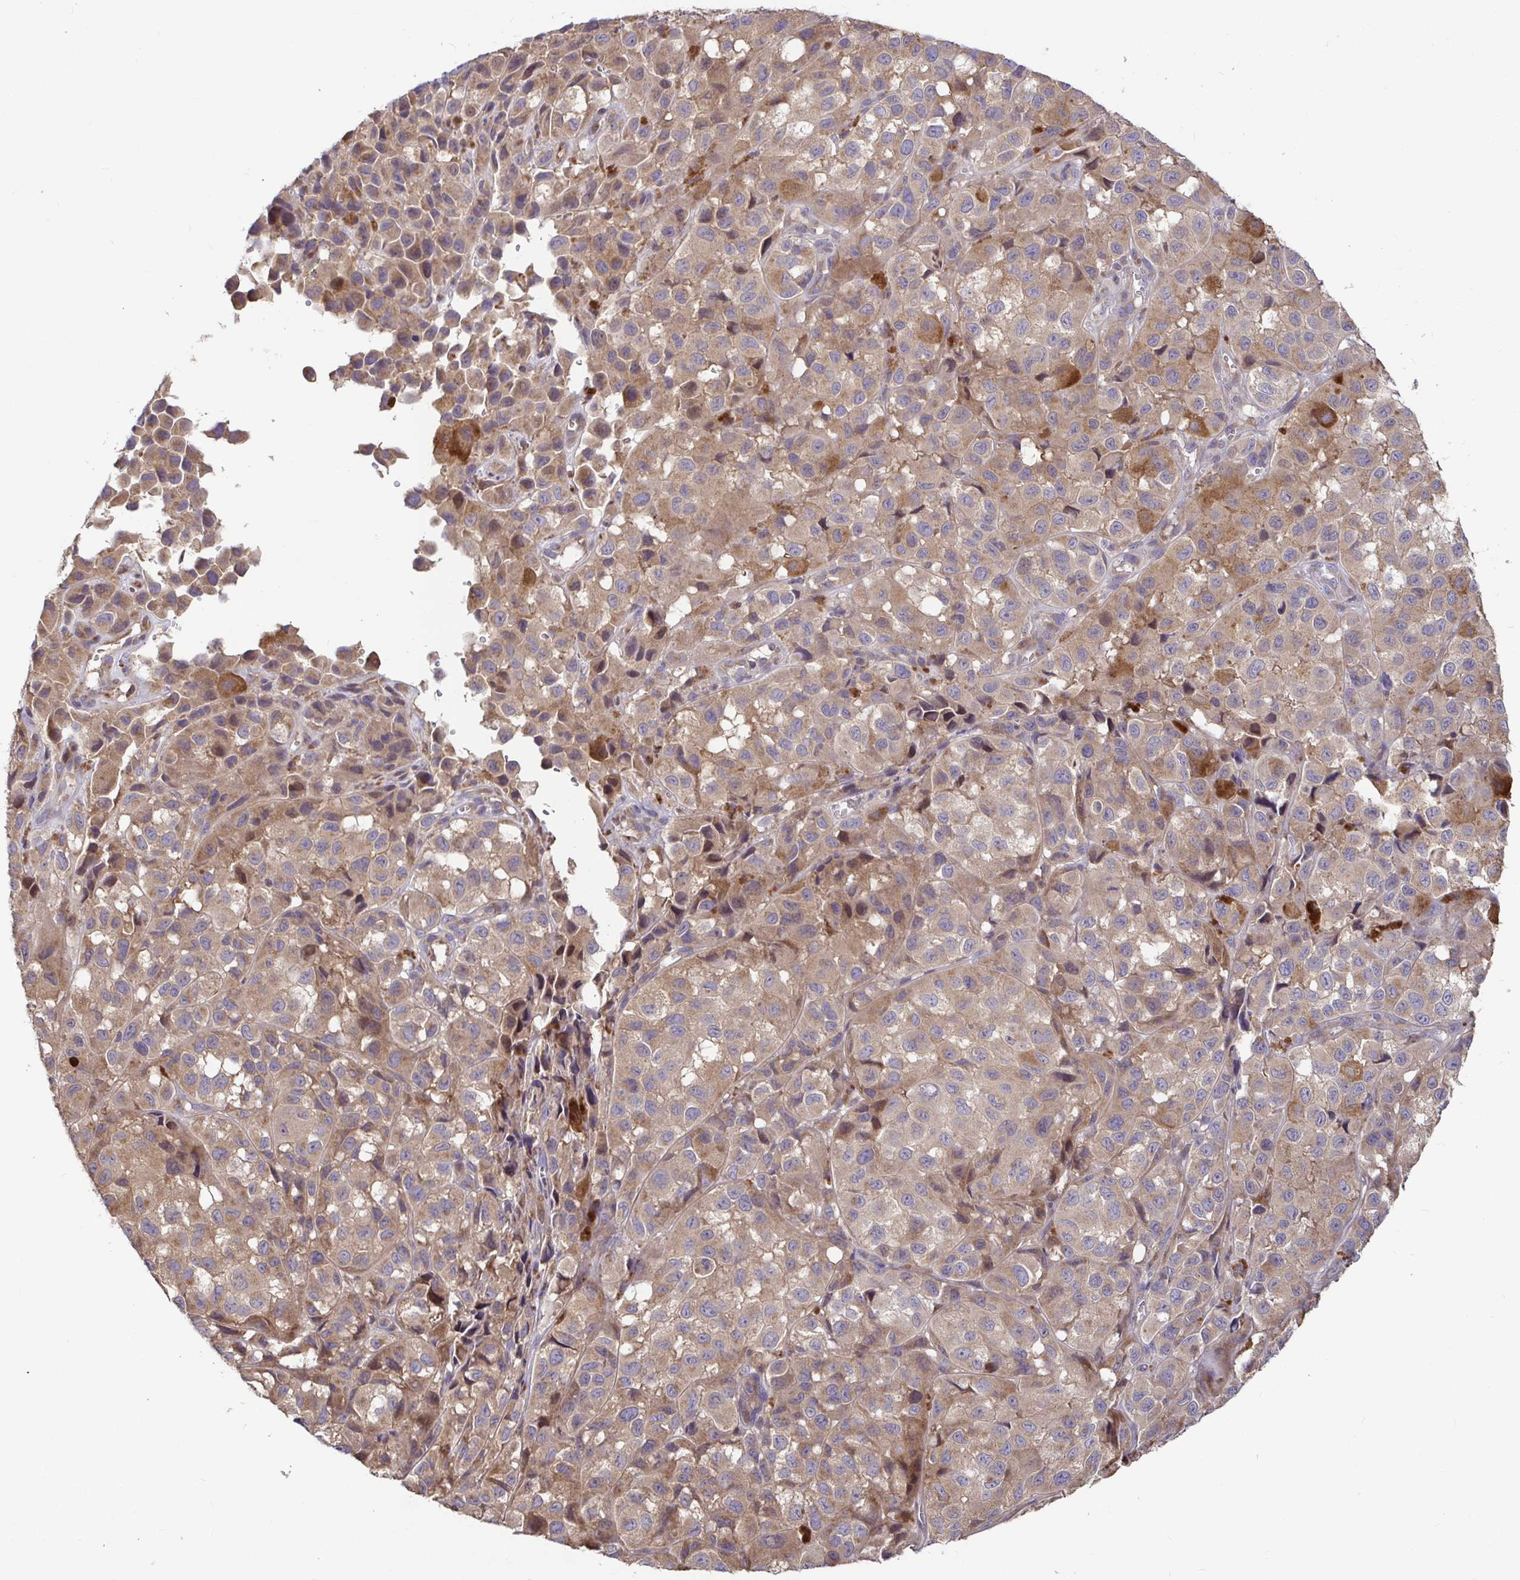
{"staining": {"intensity": "weak", "quantity": ">75%", "location": "cytoplasmic/membranous"}, "tissue": "melanoma", "cell_type": "Tumor cells", "image_type": "cancer", "snomed": [{"axis": "morphology", "description": "Malignant melanoma, NOS"}, {"axis": "topography", "description": "Skin"}], "caption": "IHC image of neoplastic tissue: malignant melanoma stained using IHC shows low levels of weak protein expression localized specifically in the cytoplasmic/membranous of tumor cells, appearing as a cytoplasmic/membranous brown color.", "gene": "ELP1", "patient": {"sex": "male", "age": 93}}